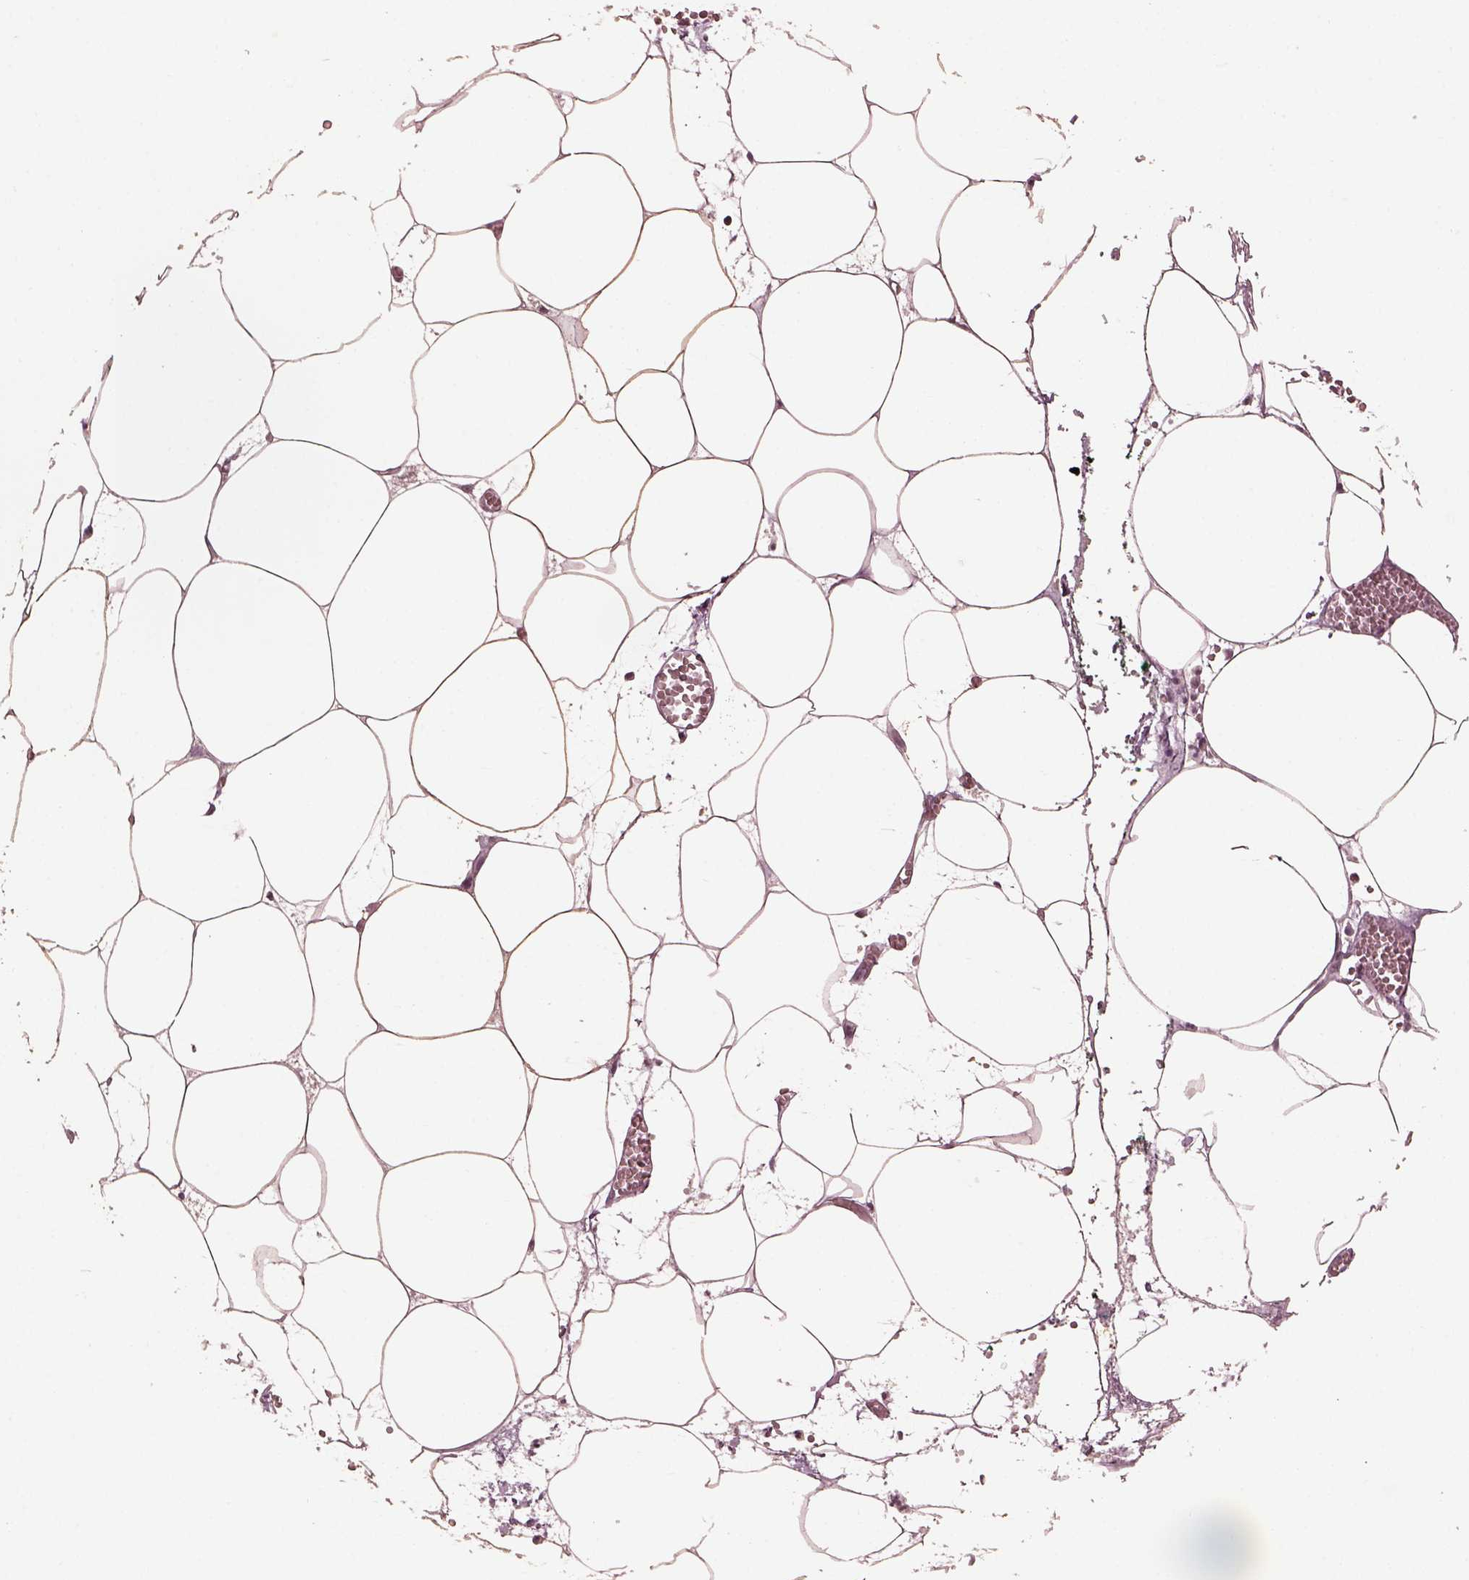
{"staining": {"intensity": "moderate", "quantity": "25%-75%", "location": "cytoplasmic/membranous"}, "tissue": "adipose tissue", "cell_type": "Adipocytes", "image_type": "normal", "snomed": [{"axis": "morphology", "description": "Normal tissue, NOS"}, {"axis": "topography", "description": "Adipose tissue"}, {"axis": "topography", "description": "Pancreas"}, {"axis": "topography", "description": "Peripheral nerve tissue"}], "caption": "Adipose tissue stained with DAB immunohistochemistry (IHC) shows medium levels of moderate cytoplasmic/membranous expression in about 25%-75% of adipocytes.", "gene": "RUVBL2", "patient": {"sex": "female", "age": 58}}